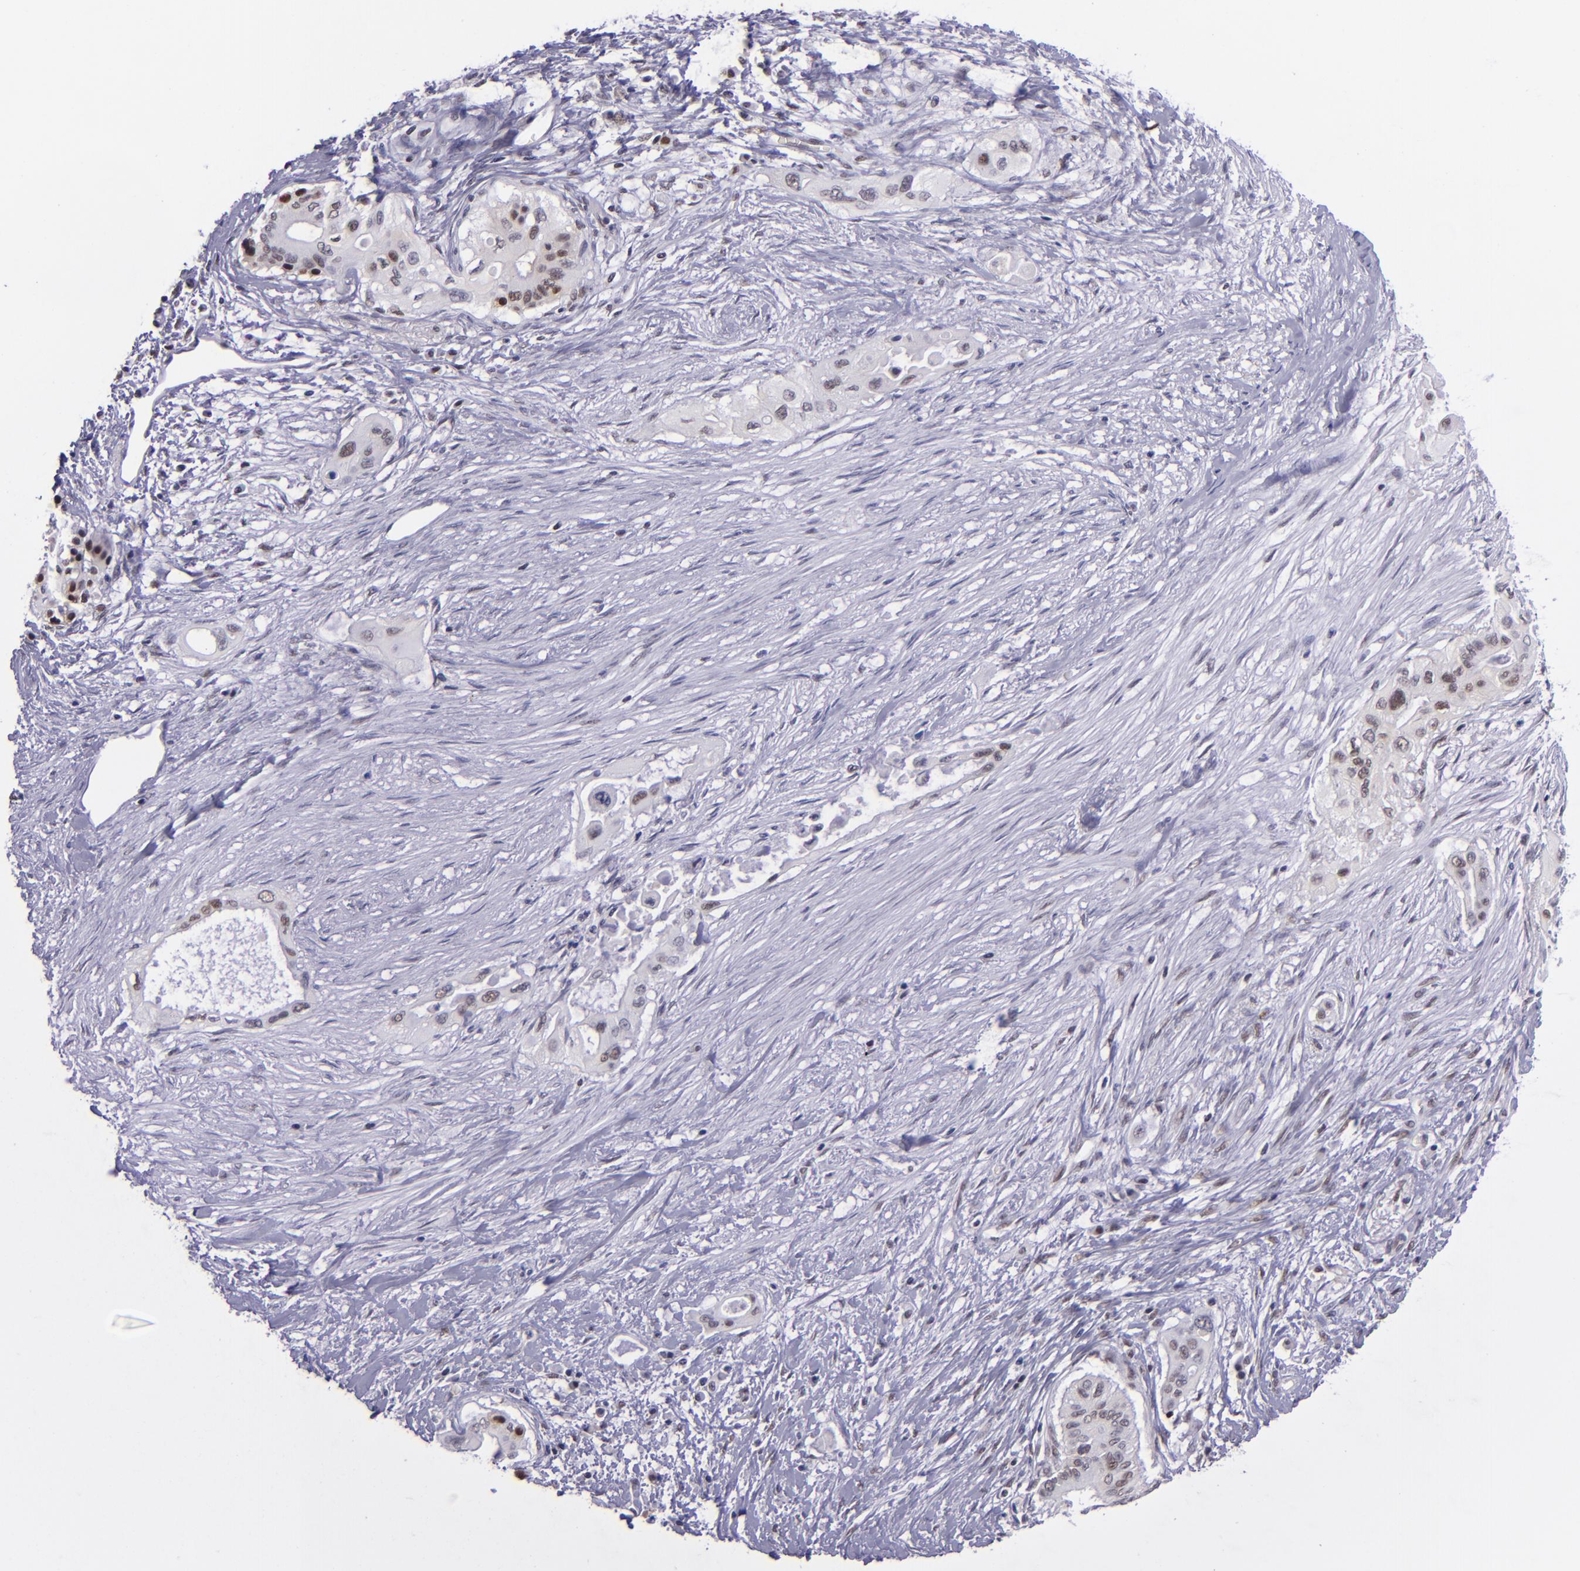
{"staining": {"intensity": "weak", "quantity": "25%-75%", "location": "nuclear"}, "tissue": "pancreatic cancer", "cell_type": "Tumor cells", "image_type": "cancer", "snomed": [{"axis": "morphology", "description": "Adenocarcinoma, NOS"}, {"axis": "topography", "description": "Pancreas"}], "caption": "Protein staining demonstrates weak nuclear positivity in about 25%-75% of tumor cells in pancreatic cancer.", "gene": "BAG1", "patient": {"sex": "male", "age": 77}}